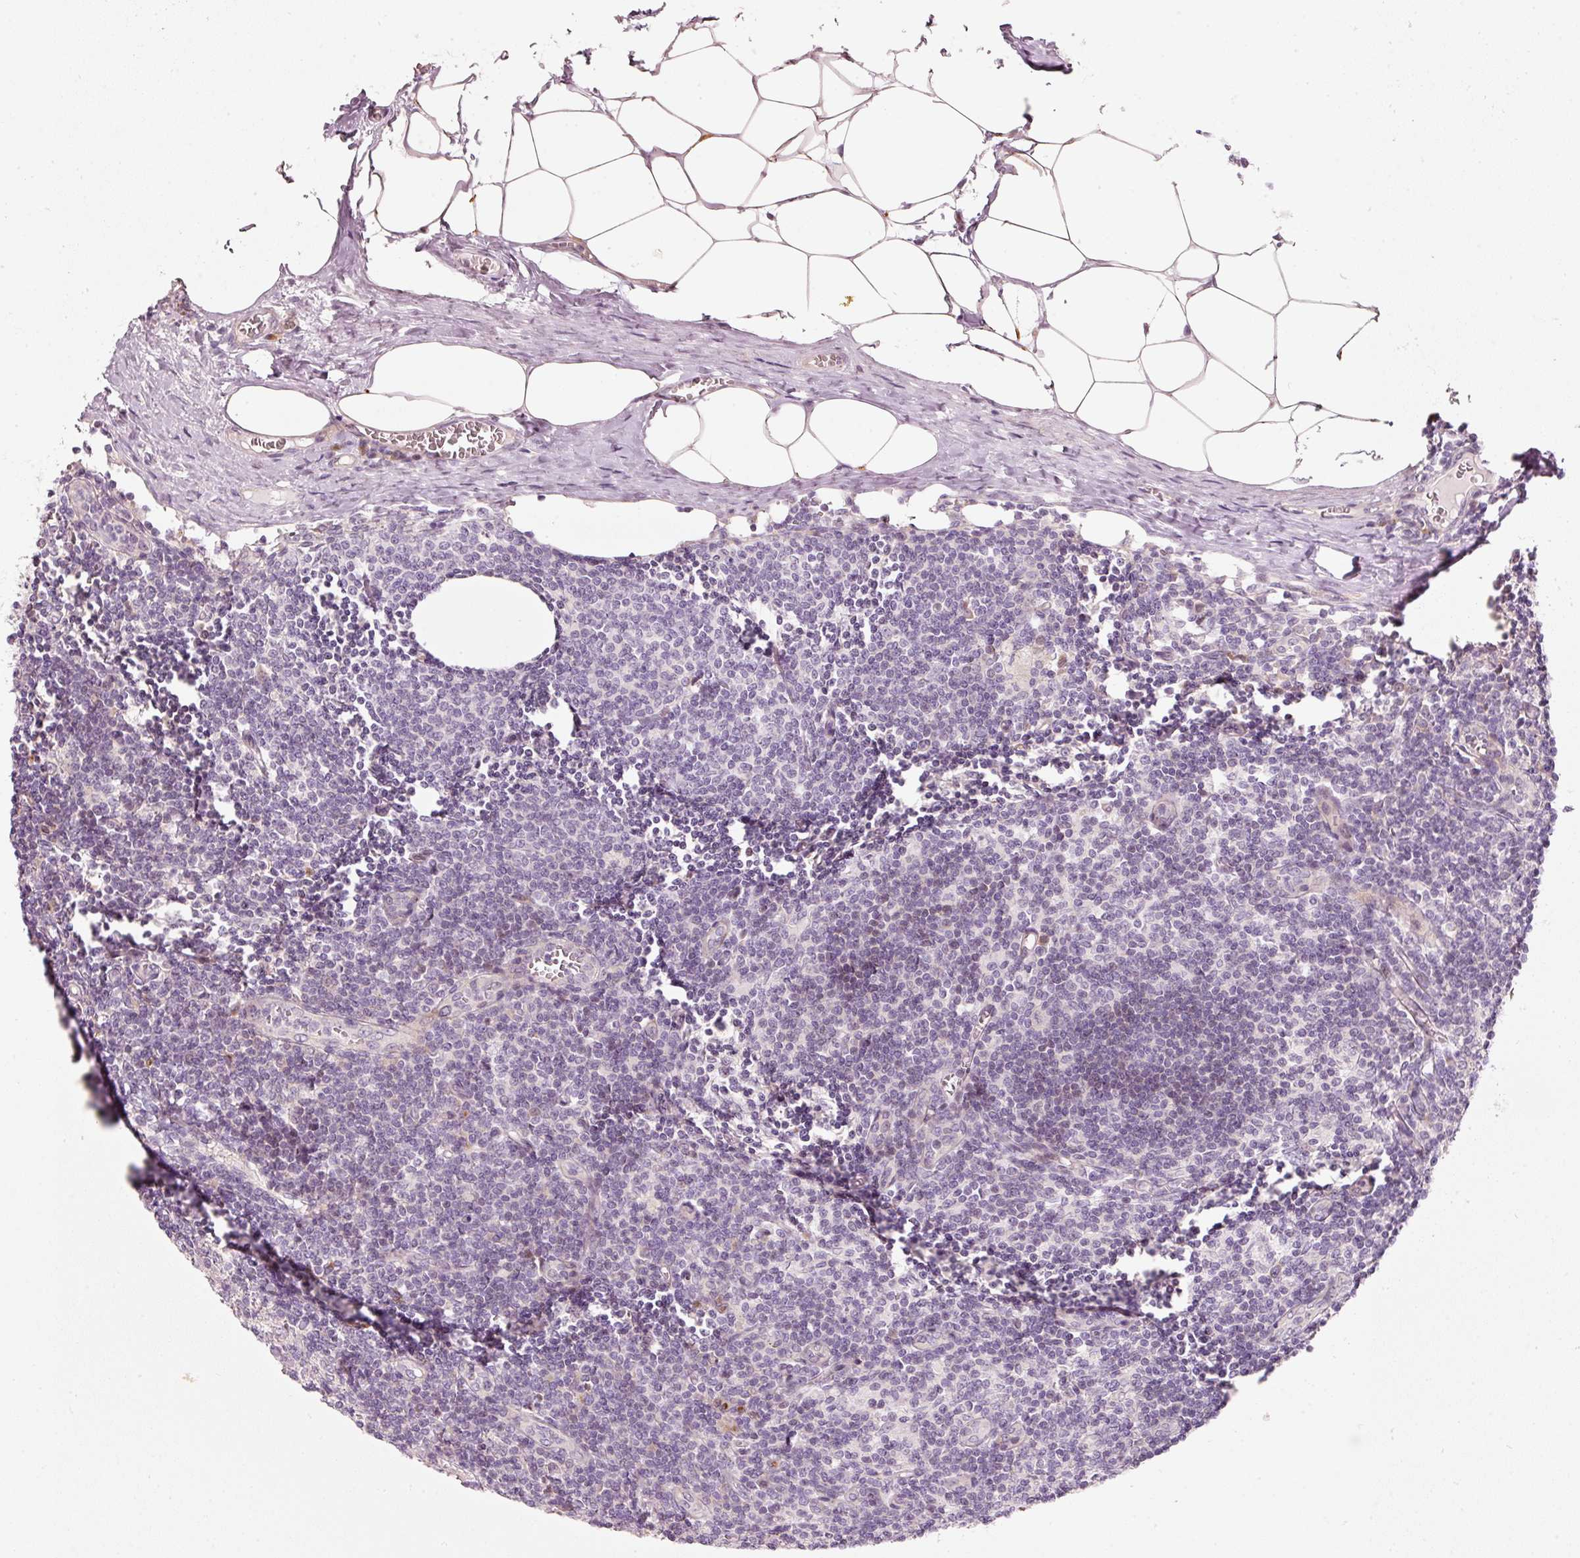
{"staining": {"intensity": "negative", "quantity": "none", "location": "none"}, "tissue": "lymph node", "cell_type": "Germinal center cells", "image_type": "normal", "snomed": [{"axis": "morphology", "description": "Normal tissue, NOS"}, {"axis": "topography", "description": "Lymph node"}], "caption": "Immunohistochemistry (IHC) image of unremarkable human lymph node stained for a protein (brown), which shows no staining in germinal center cells. Brightfield microscopy of immunohistochemistry (IHC) stained with DAB (3,3'-diaminobenzidine) (brown) and hematoxylin (blue), captured at high magnification.", "gene": "SLC20A1", "patient": {"sex": "female", "age": 59}}